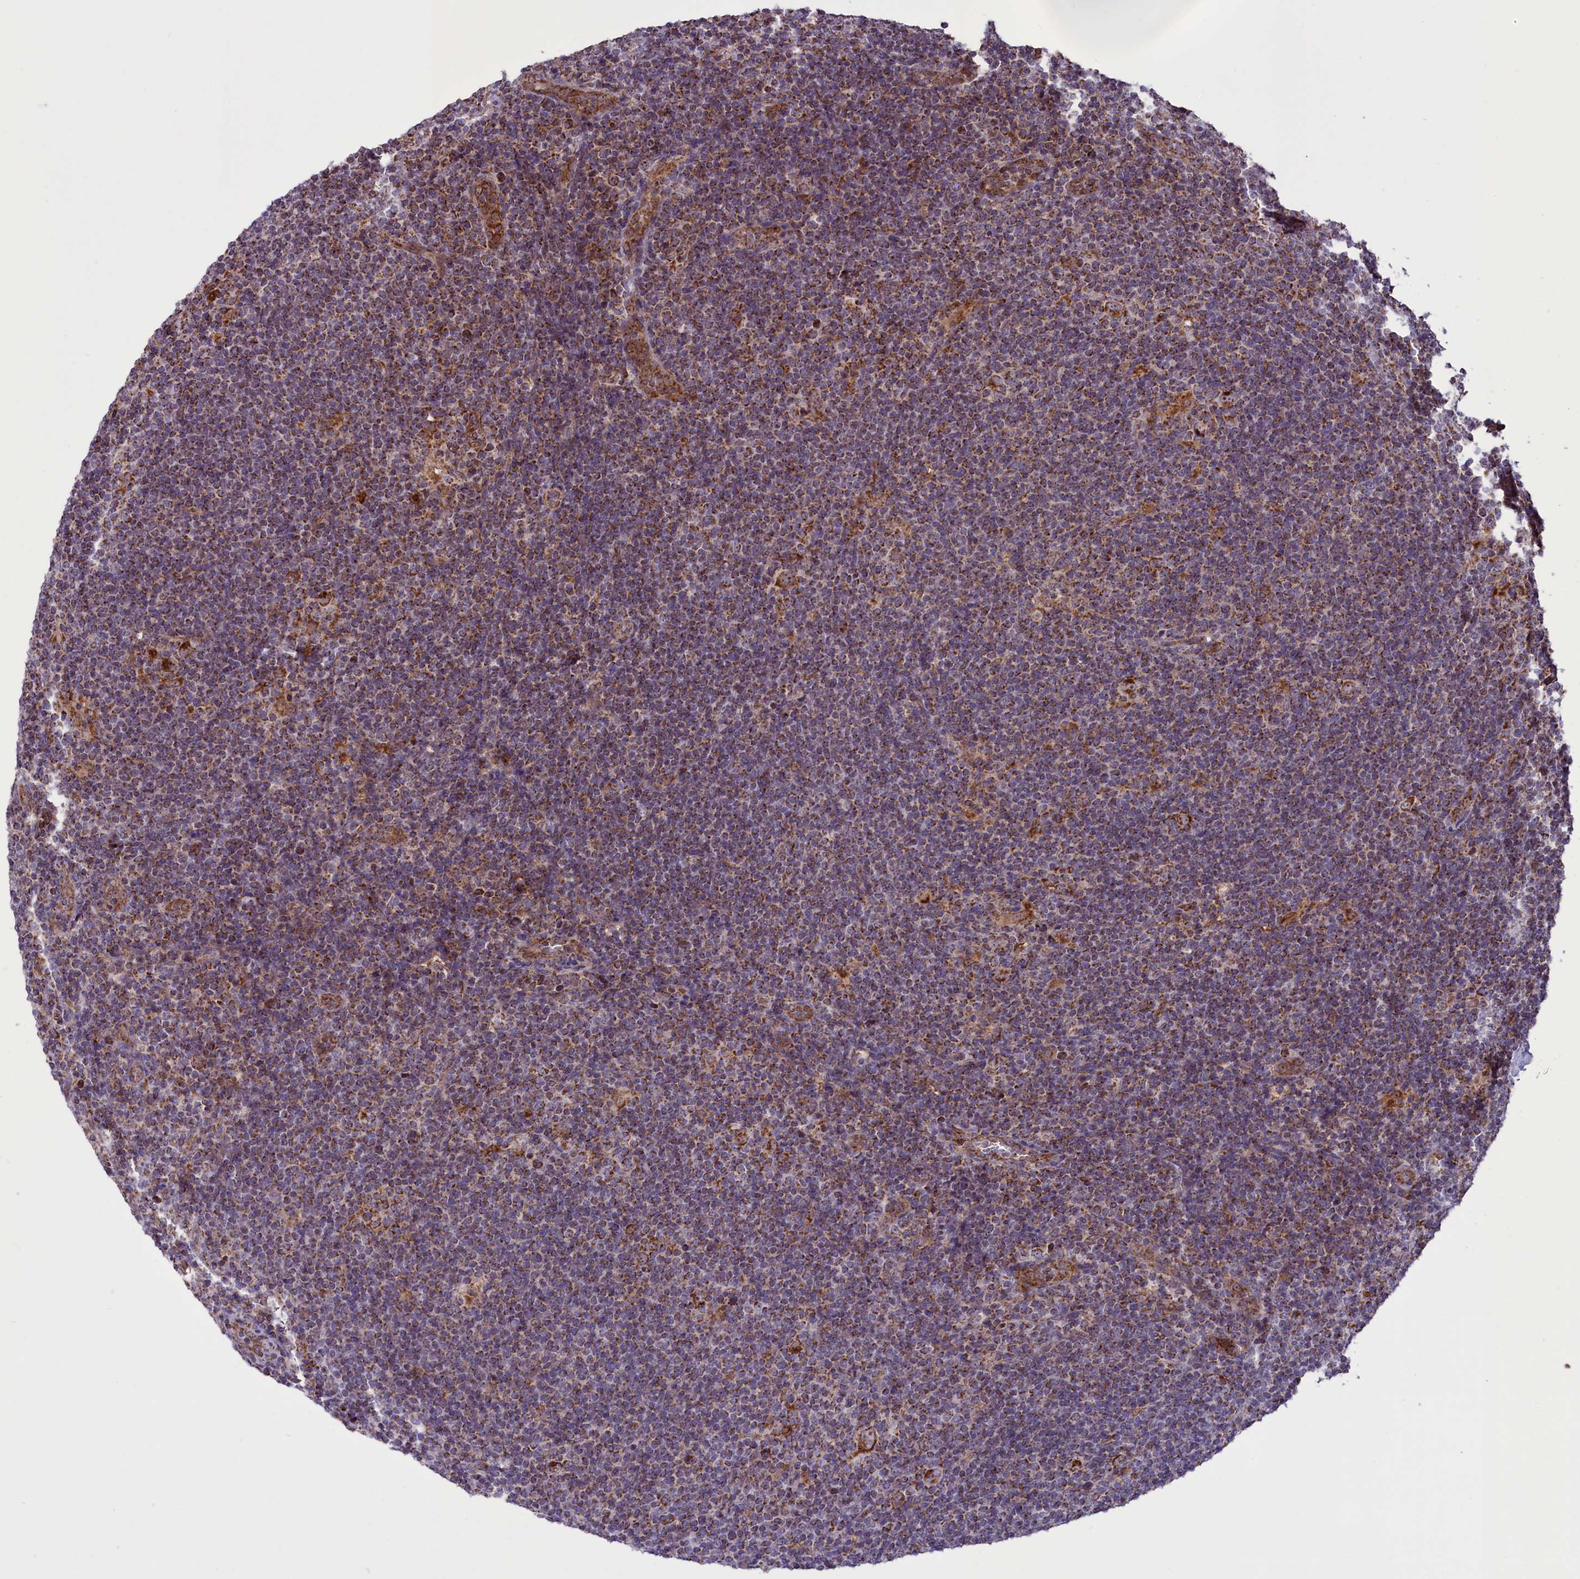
{"staining": {"intensity": "strong", "quantity": ">75%", "location": "cytoplasmic/membranous"}, "tissue": "lymphoma", "cell_type": "Tumor cells", "image_type": "cancer", "snomed": [{"axis": "morphology", "description": "Hodgkin's disease, NOS"}, {"axis": "topography", "description": "Lymph node"}], "caption": "Immunohistochemistry histopathology image of human lymphoma stained for a protein (brown), which demonstrates high levels of strong cytoplasmic/membranous staining in approximately >75% of tumor cells.", "gene": "GLRX5", "patient": {"sex": "female", "age": 57}}